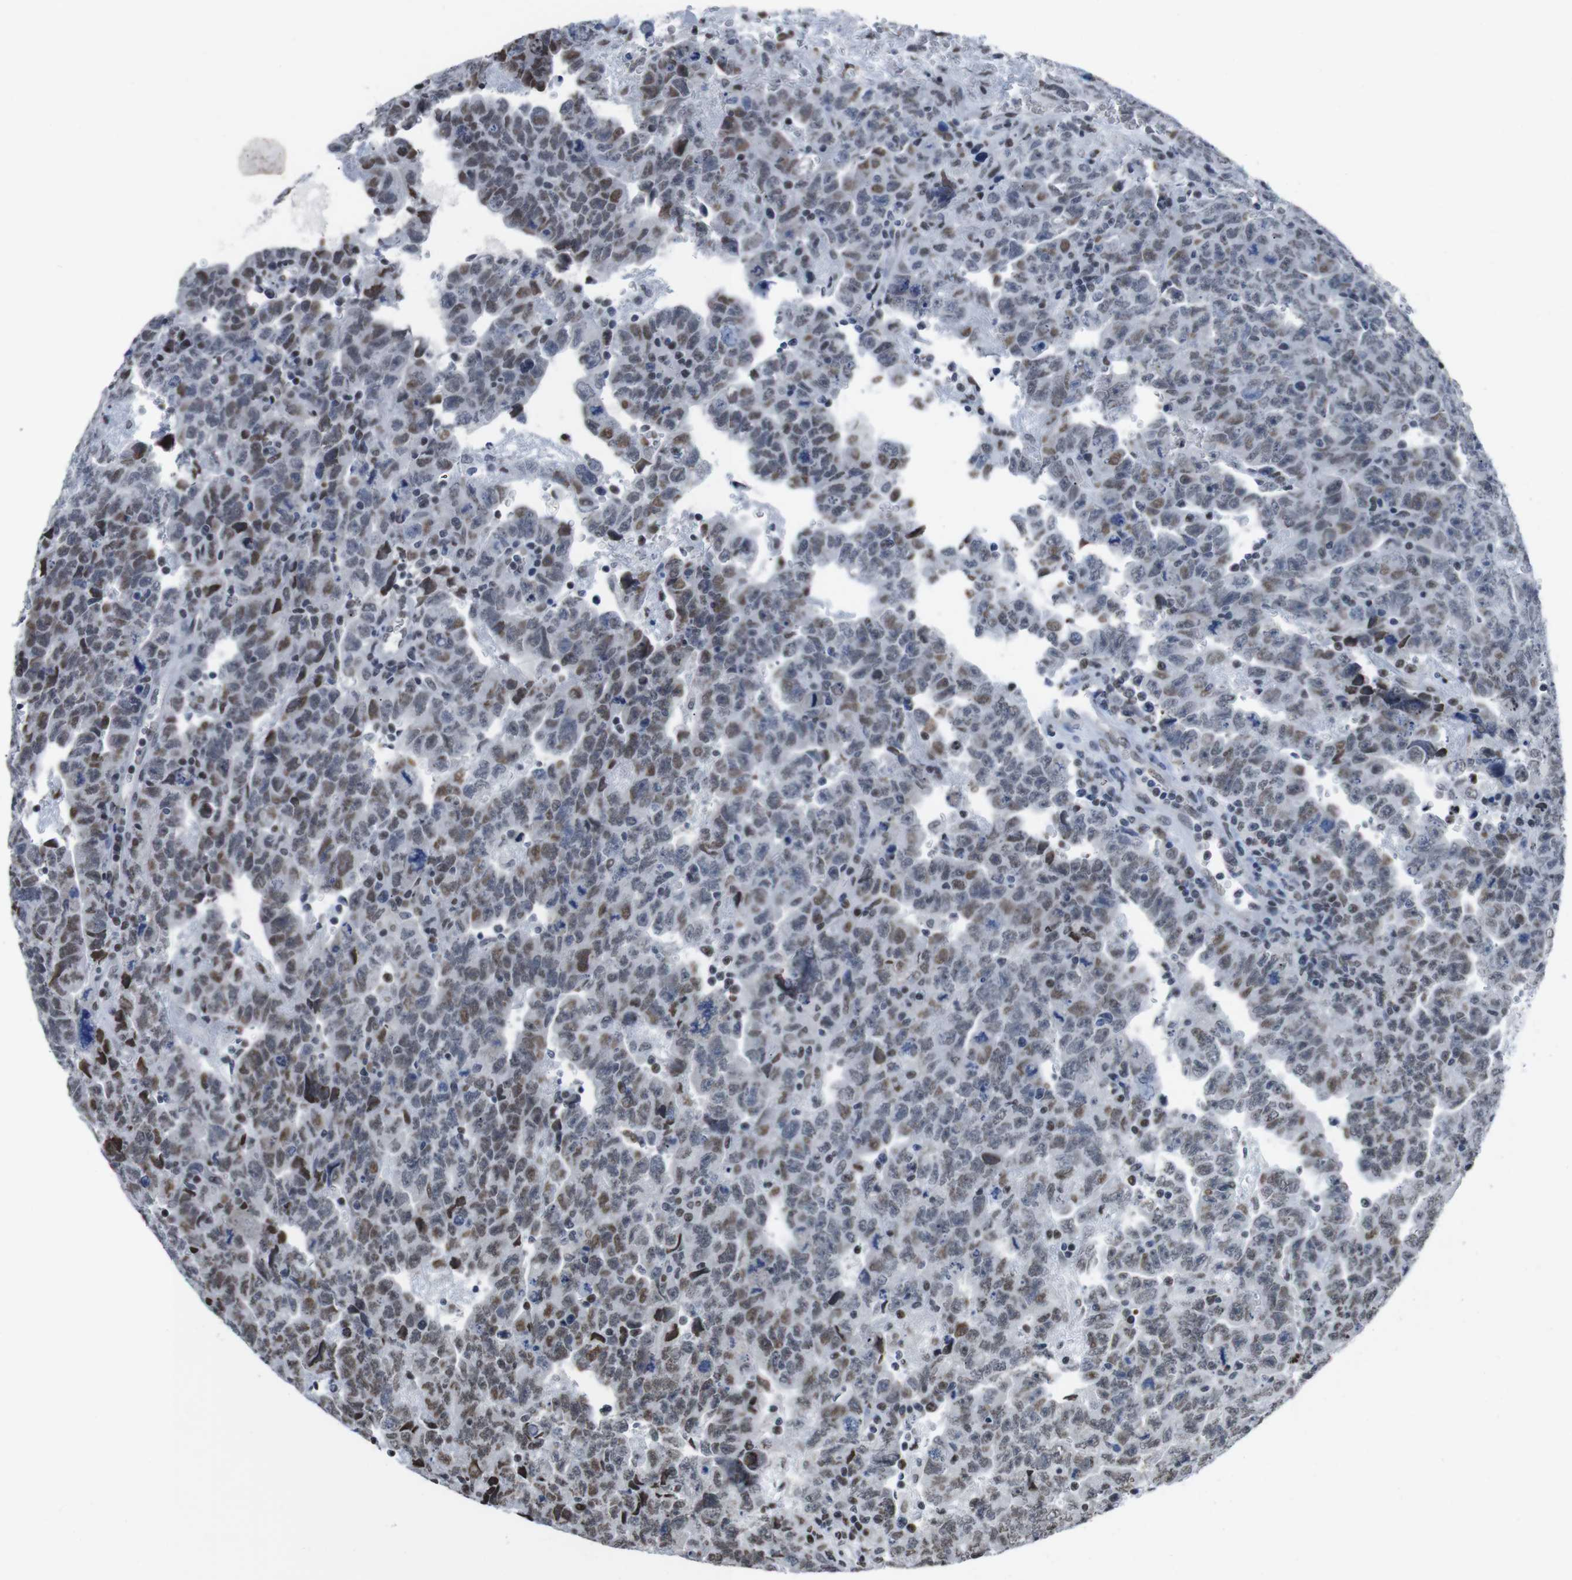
{"staining": {"intensity": "moderate", "quantity": "25%-75%", "location": "nuclear"}, "tissue": "testis cancer", "cell_type": "Tumor cells", "image_type": "cancer", "snomed": [{"axis": "morphology", "description": "Carcinoma, Embryonal, NOS"}, {"axis": "topography", "description": "Testis"}], "caption": "A brown stain highlights moderate nuclear expression of a protein in embryonal carcinoma (testis) tumor cells.", "gene": "PIP4P2", "patient": {"sex": "male", "age": 28}}